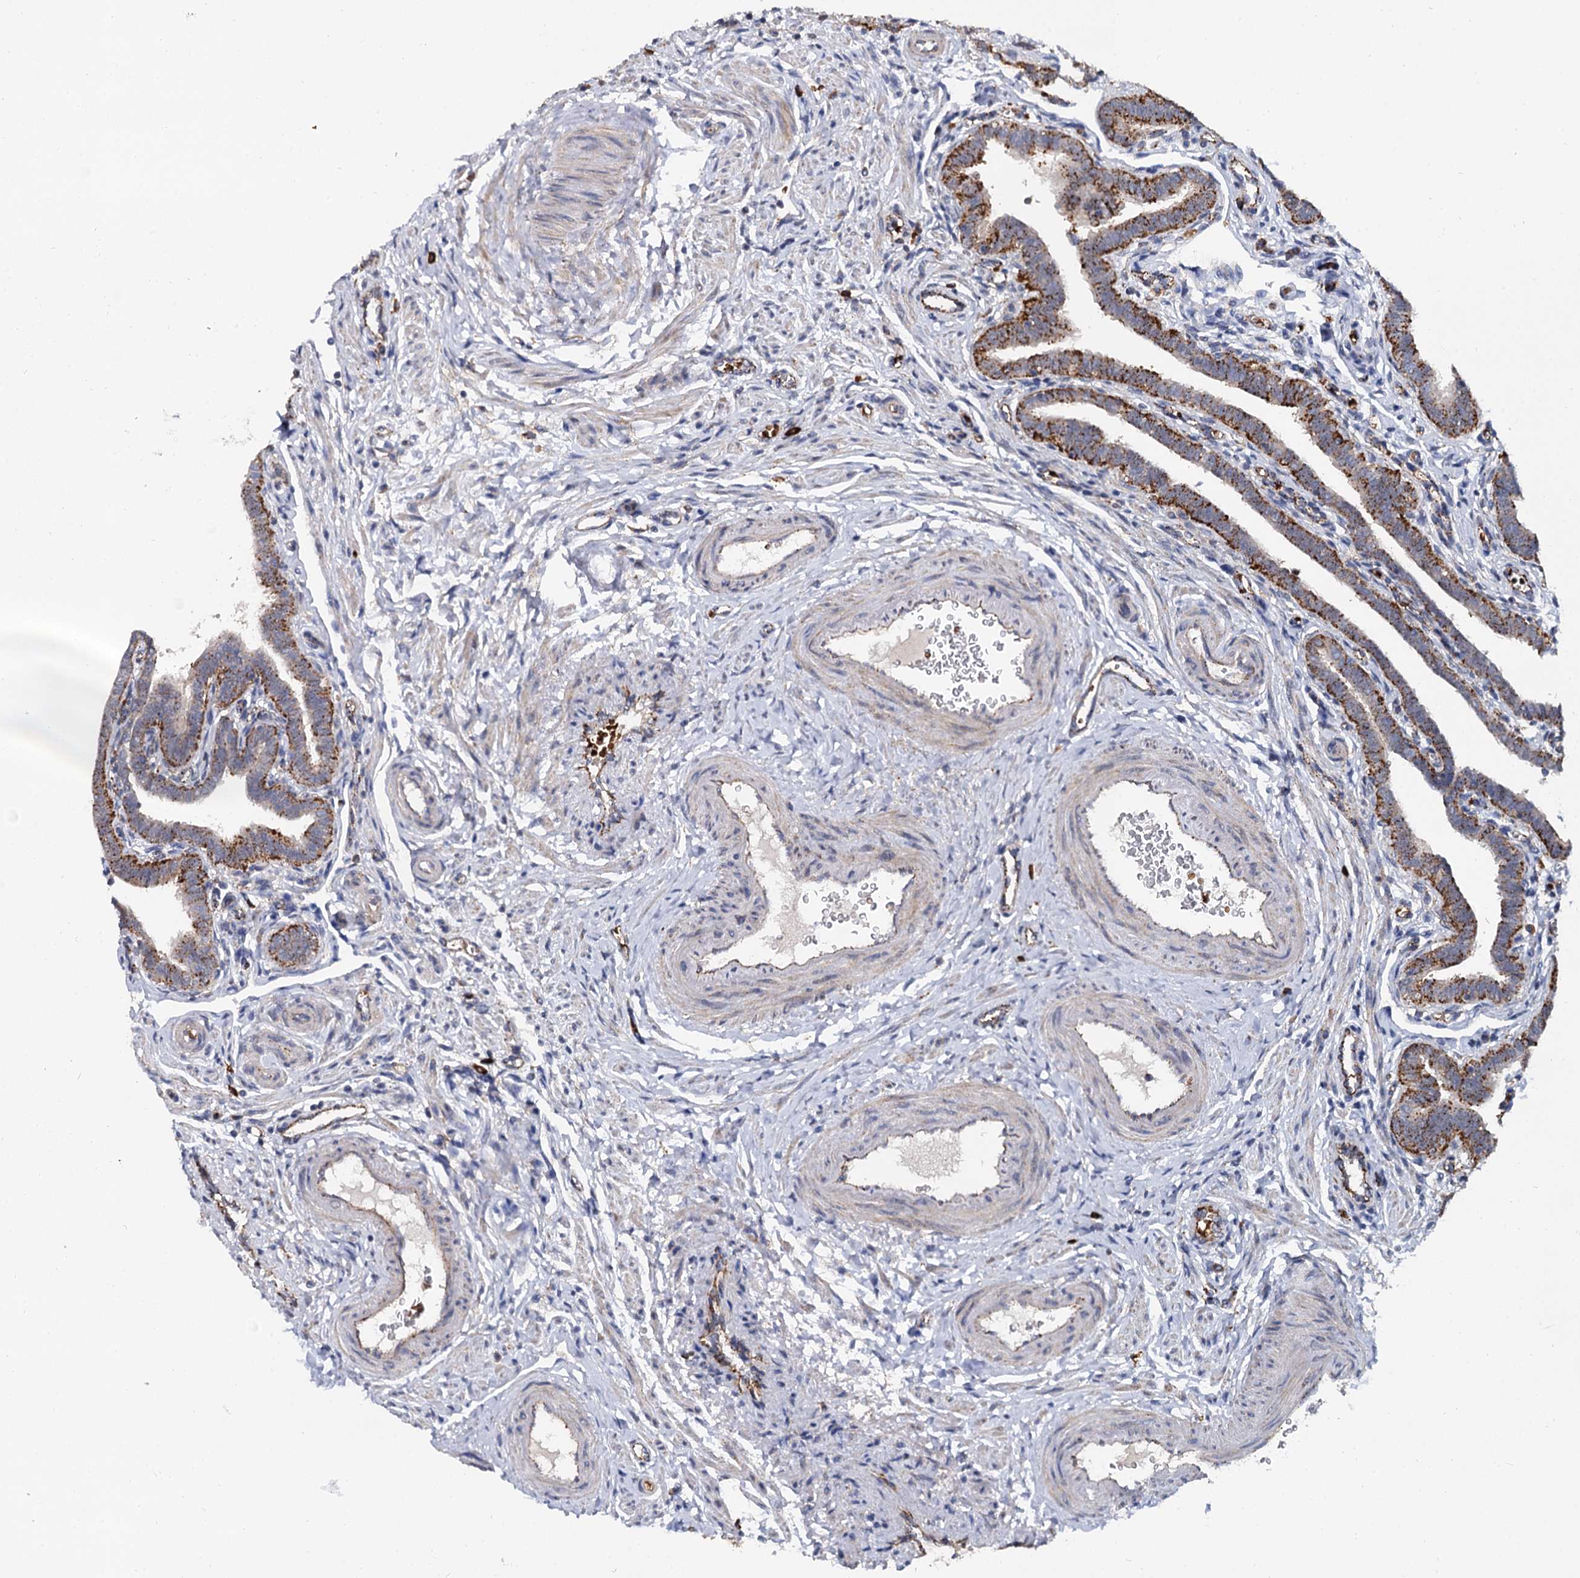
{"staining": {"intensity": "strong", "quantity": ">75%", "location": "cytoplasmic/membranous"}, "tissue": "fallopian tube", "cell_type": "Glandular cells", "image_type": "normal", "snomed": [{"axis": "morphology", "description": "Normal tissue, NOS"}, {"axis": "topography", "description": "Fallopian tube"}], "caption": "Immunohistochemical staining of unremarkable human fallopian tube demonstrates strong cytoplasmic/membranous protein expression in approximately >75% of glandular cells. The protein is shown in brown color, while the nuclei are stained blue.", "gene": "GBA1", "patient": {"sex": "female", "age": 36}}